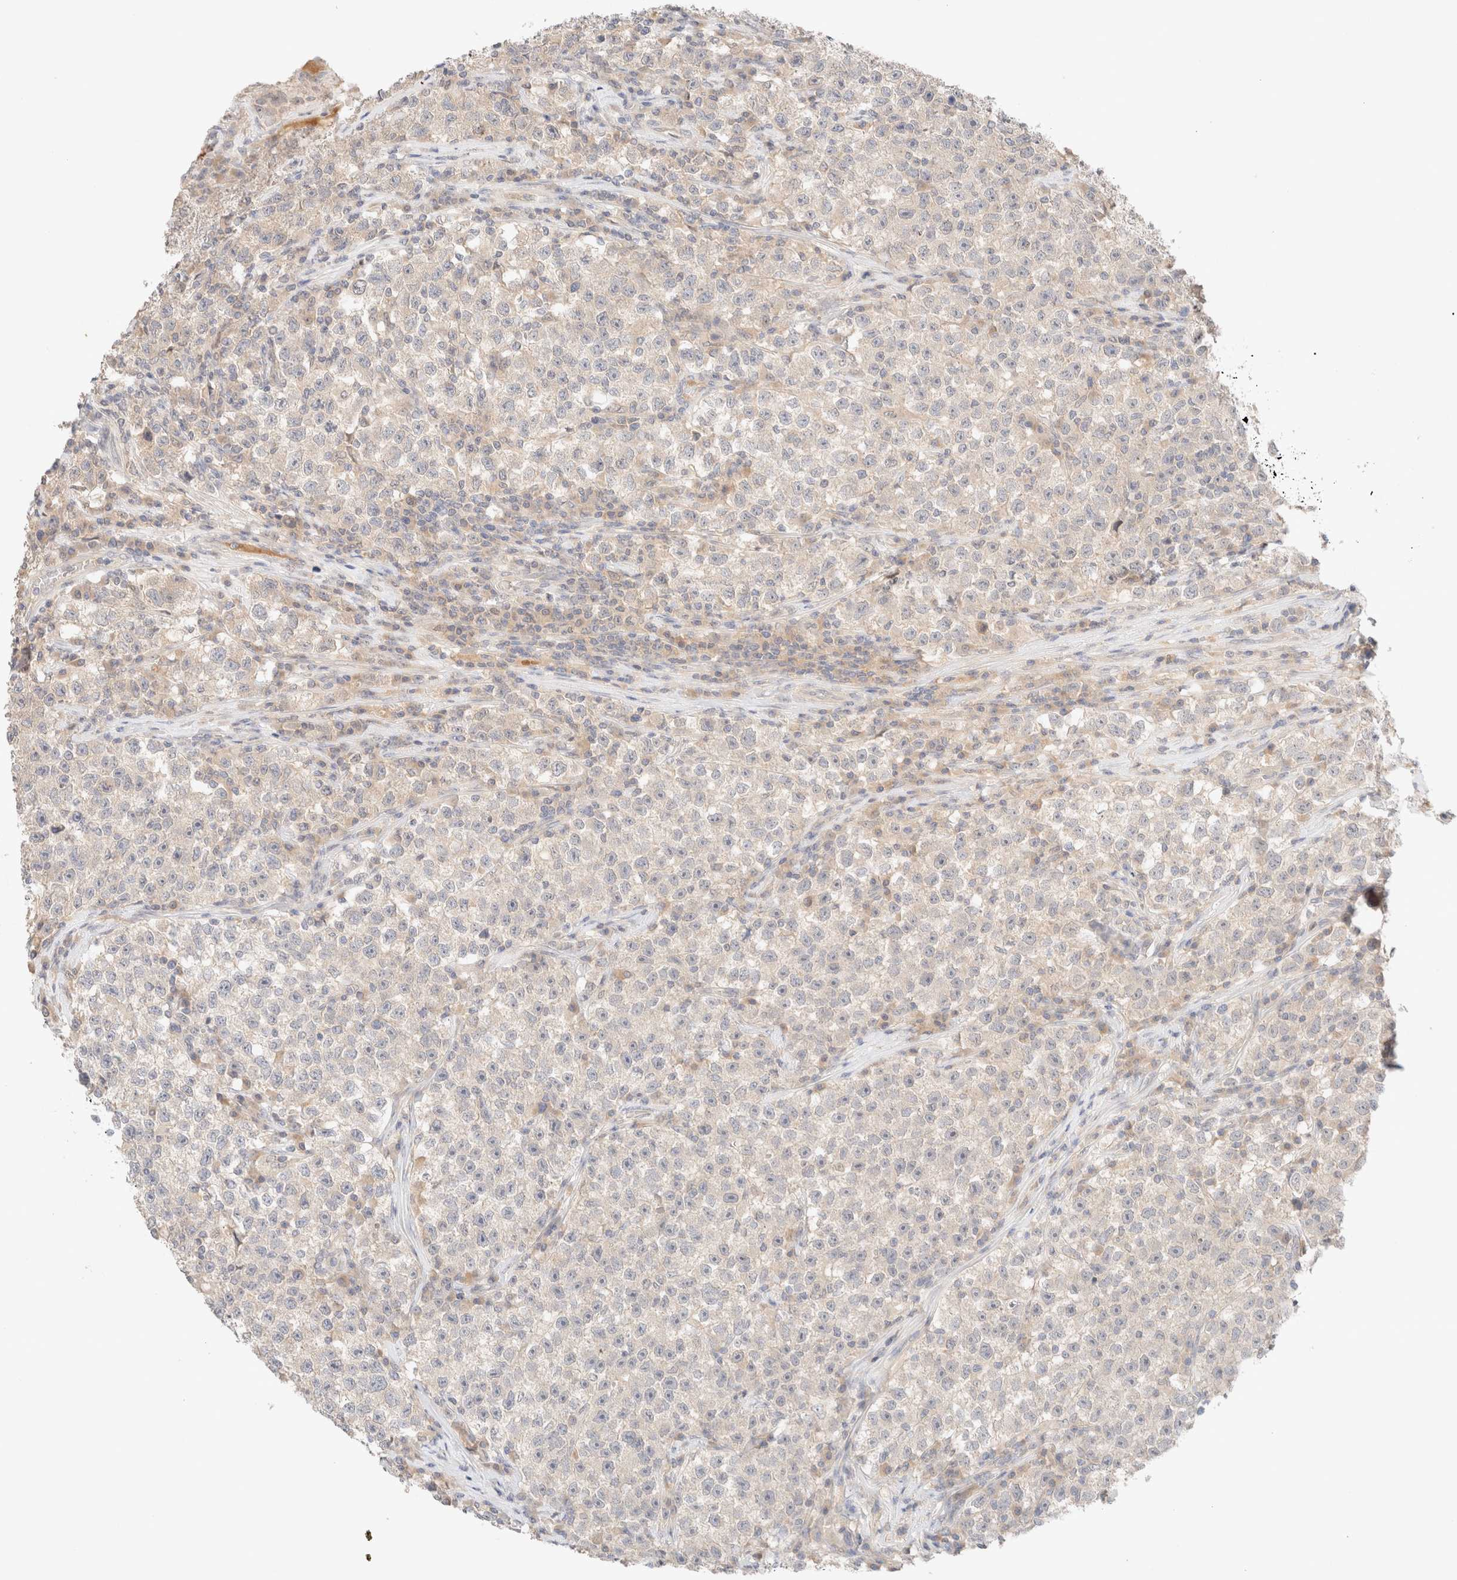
{"staining": {"intensity": "negative", "quantity": "none", "location": "none"}, "tissue": "testis cancer", "cell_type": "Tumor cells", "image_type": "cancer", "snomed": [{"axis": "morphology", "description": "Seminoma, NOS"}, {"axis": "topography", "description": "Testis"}], "caption": "DAB immunohistochemical staining of testis seminoma shows no significant positivity in tumor cells.", "gene": "SARM1", "patient": {"sex": "male", "age": 22}}